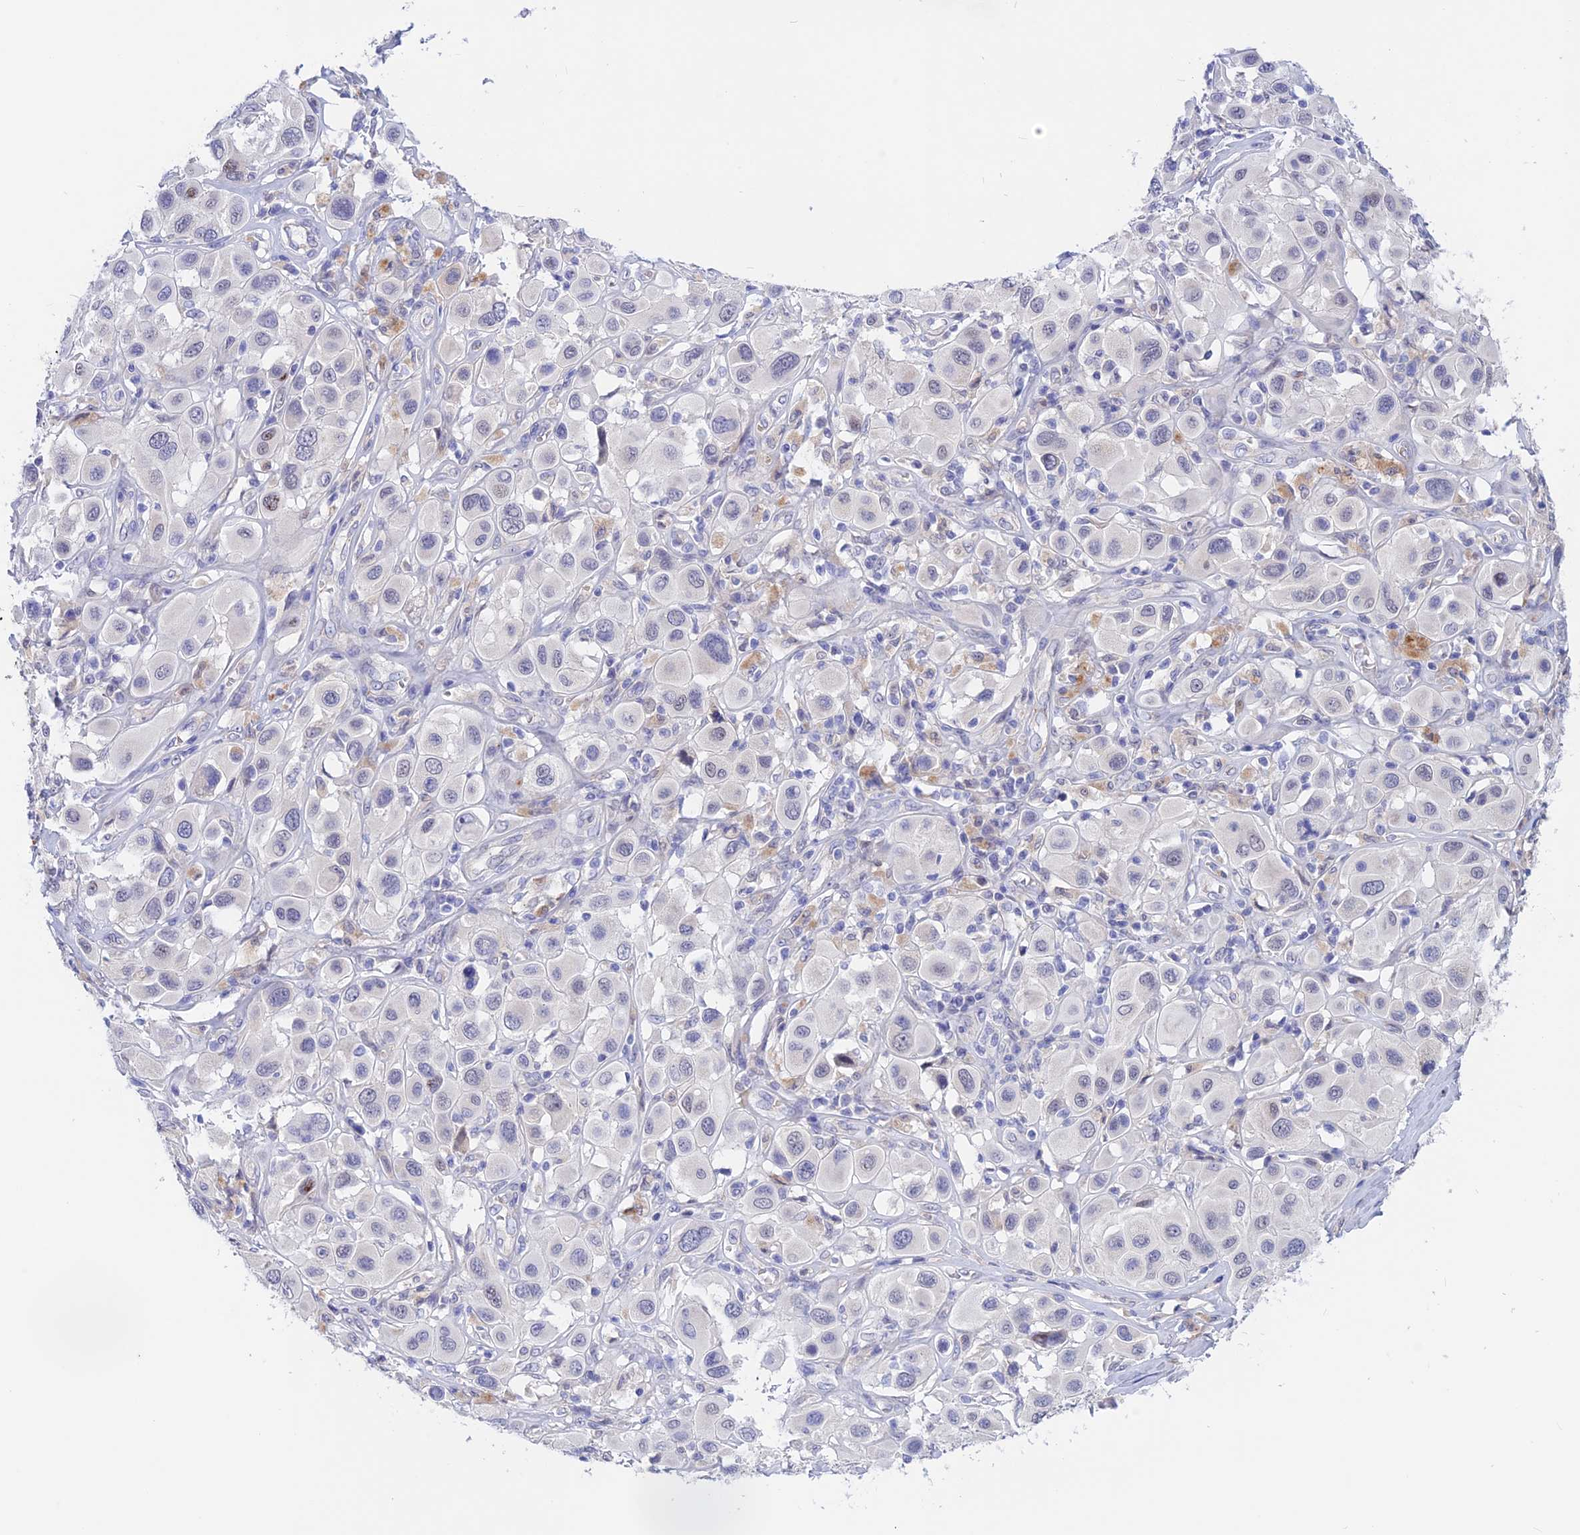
{"staining": {"intensity": "moderate", "quantity": "<25%", "location": "nuclear"}, "tissue": "melanoma", "cell_type": "Tumor cells", "image_type": "cancer", "snomed": [{"axis": "morphology", "description": "Malignant melanoma, Metastatic site"}, {"axis": "topography", "description": "Skin"}], "caption": "This is a photomicrograph of immunohistochemistry staining of malignant melanoma (metastatic site), which shows moderate expression in the nuclear of tumor cells.", "gene": "GK5", "patient": {"sex": "male", "age": 41}}